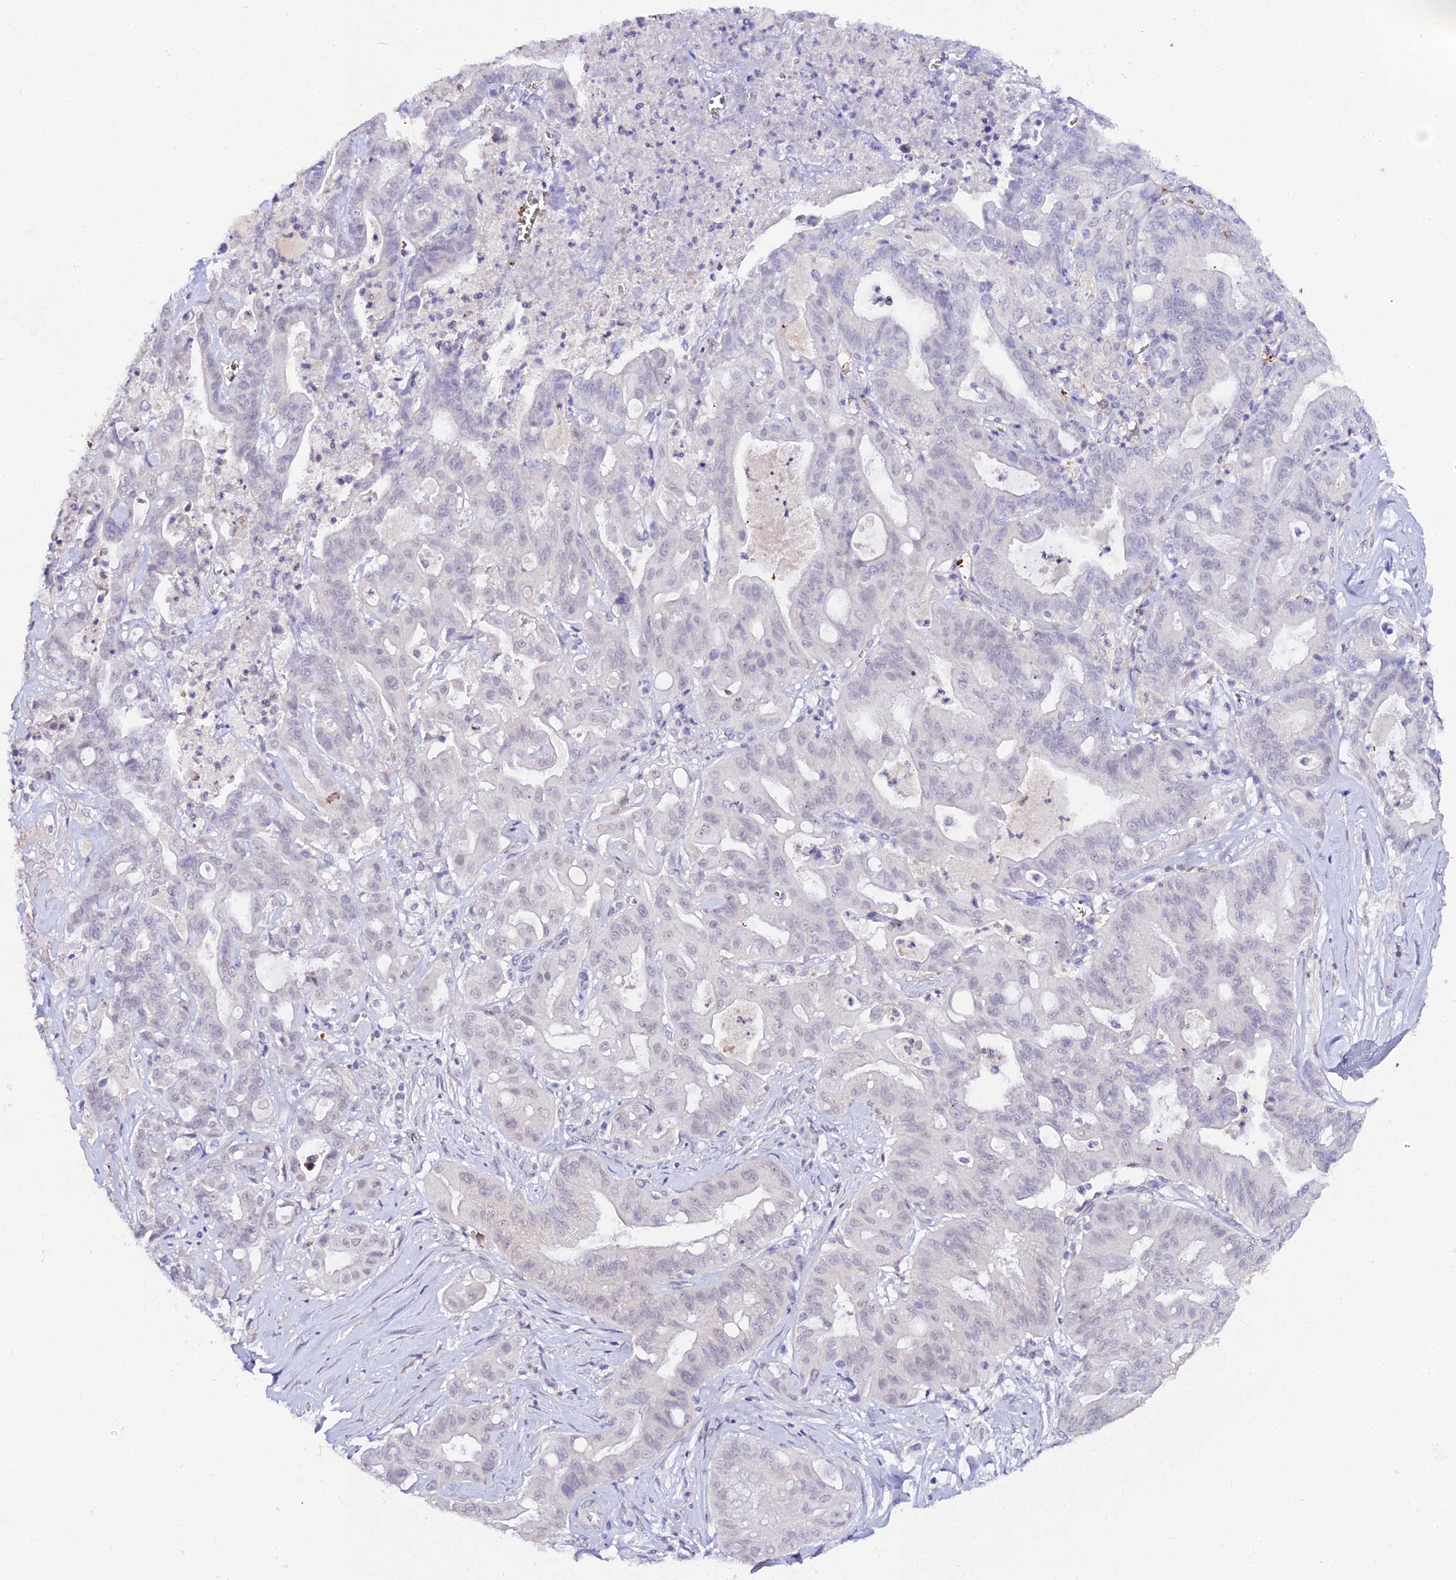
{"staining": {"intensity": "negative", "quantity": "none", "location": "none"}, "tissue": "ovarian cancer", "cell_type": "Tumor cells", "image_type": "cancer", "snomed": [{"axis": "morphology", "description": "Cystadenocarcinoma, mucinous, NOS"}, {"axis": "topography", "description": "Ovary"}], "caption": "Human mucinous cystadenocarcinoma (ovarian) stained for a protein using immunohistochemistry displays no expression in tumor cells.", "gene": "CFAP45", "patient": {"sex": "female", "age": 70}}